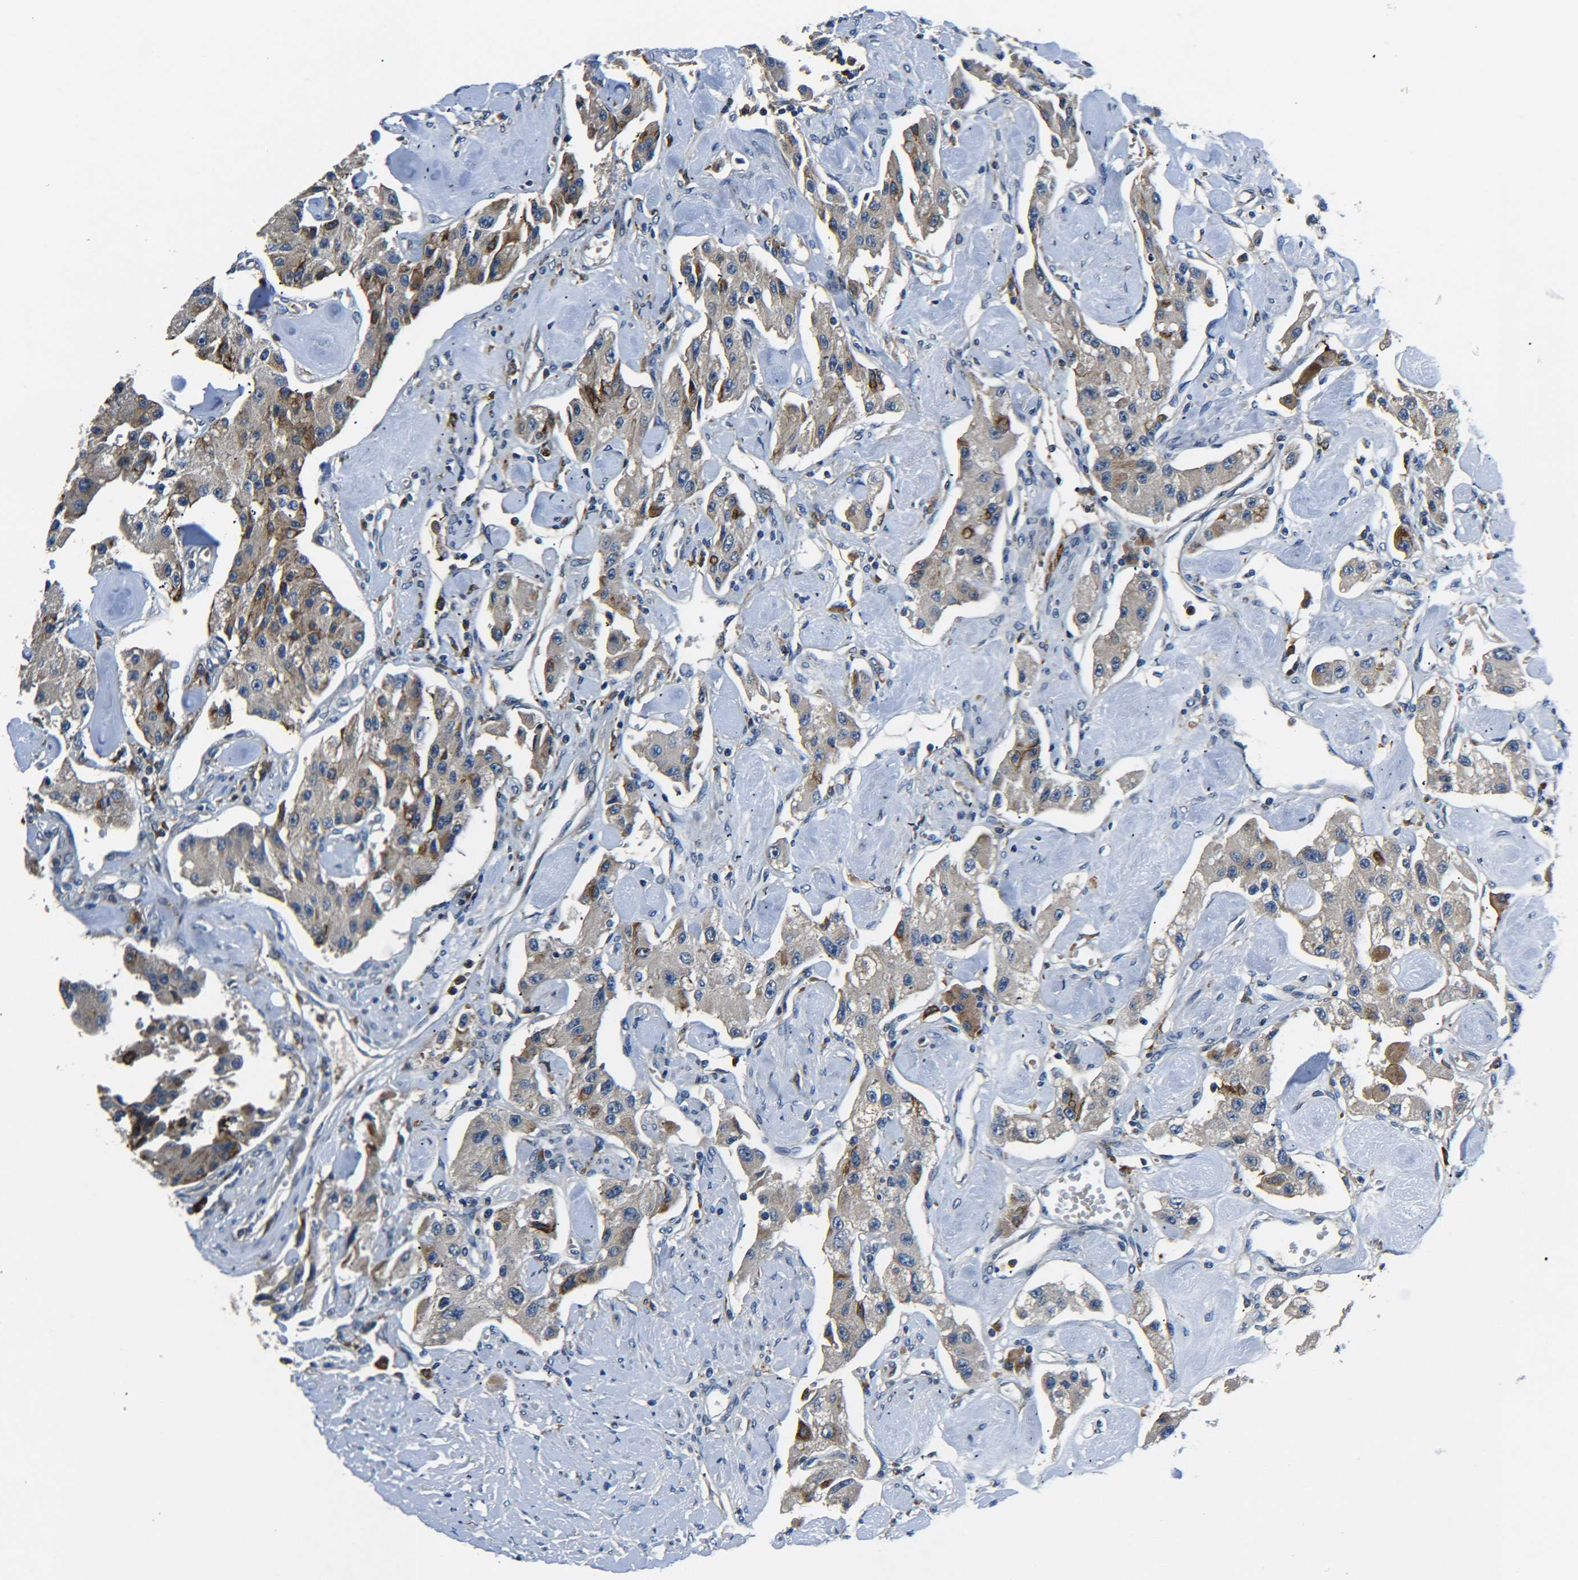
{"staining": {"intensity": "moderate", "quantity": "25%-75%", "location": "cytoplasmic/membranous"}, "tissue": "carcinoid", "cell_type": "Tumor cells", "image_type": "cancer", "snomed": [{"axis": "morphology", "description": "Carcinoid, malignant, NOS"}, {"axis": "topography", "description": "Pancreas"}], "caption": "Immunohistochemical staining of carcinoid (malignant) shows medium levels of moderate cytoplasmic/membranous protein staining in approximately 25%-75% of tumor cells.", "gene": "RAB1B", "patient": {"sex": "male", "age": 41}}